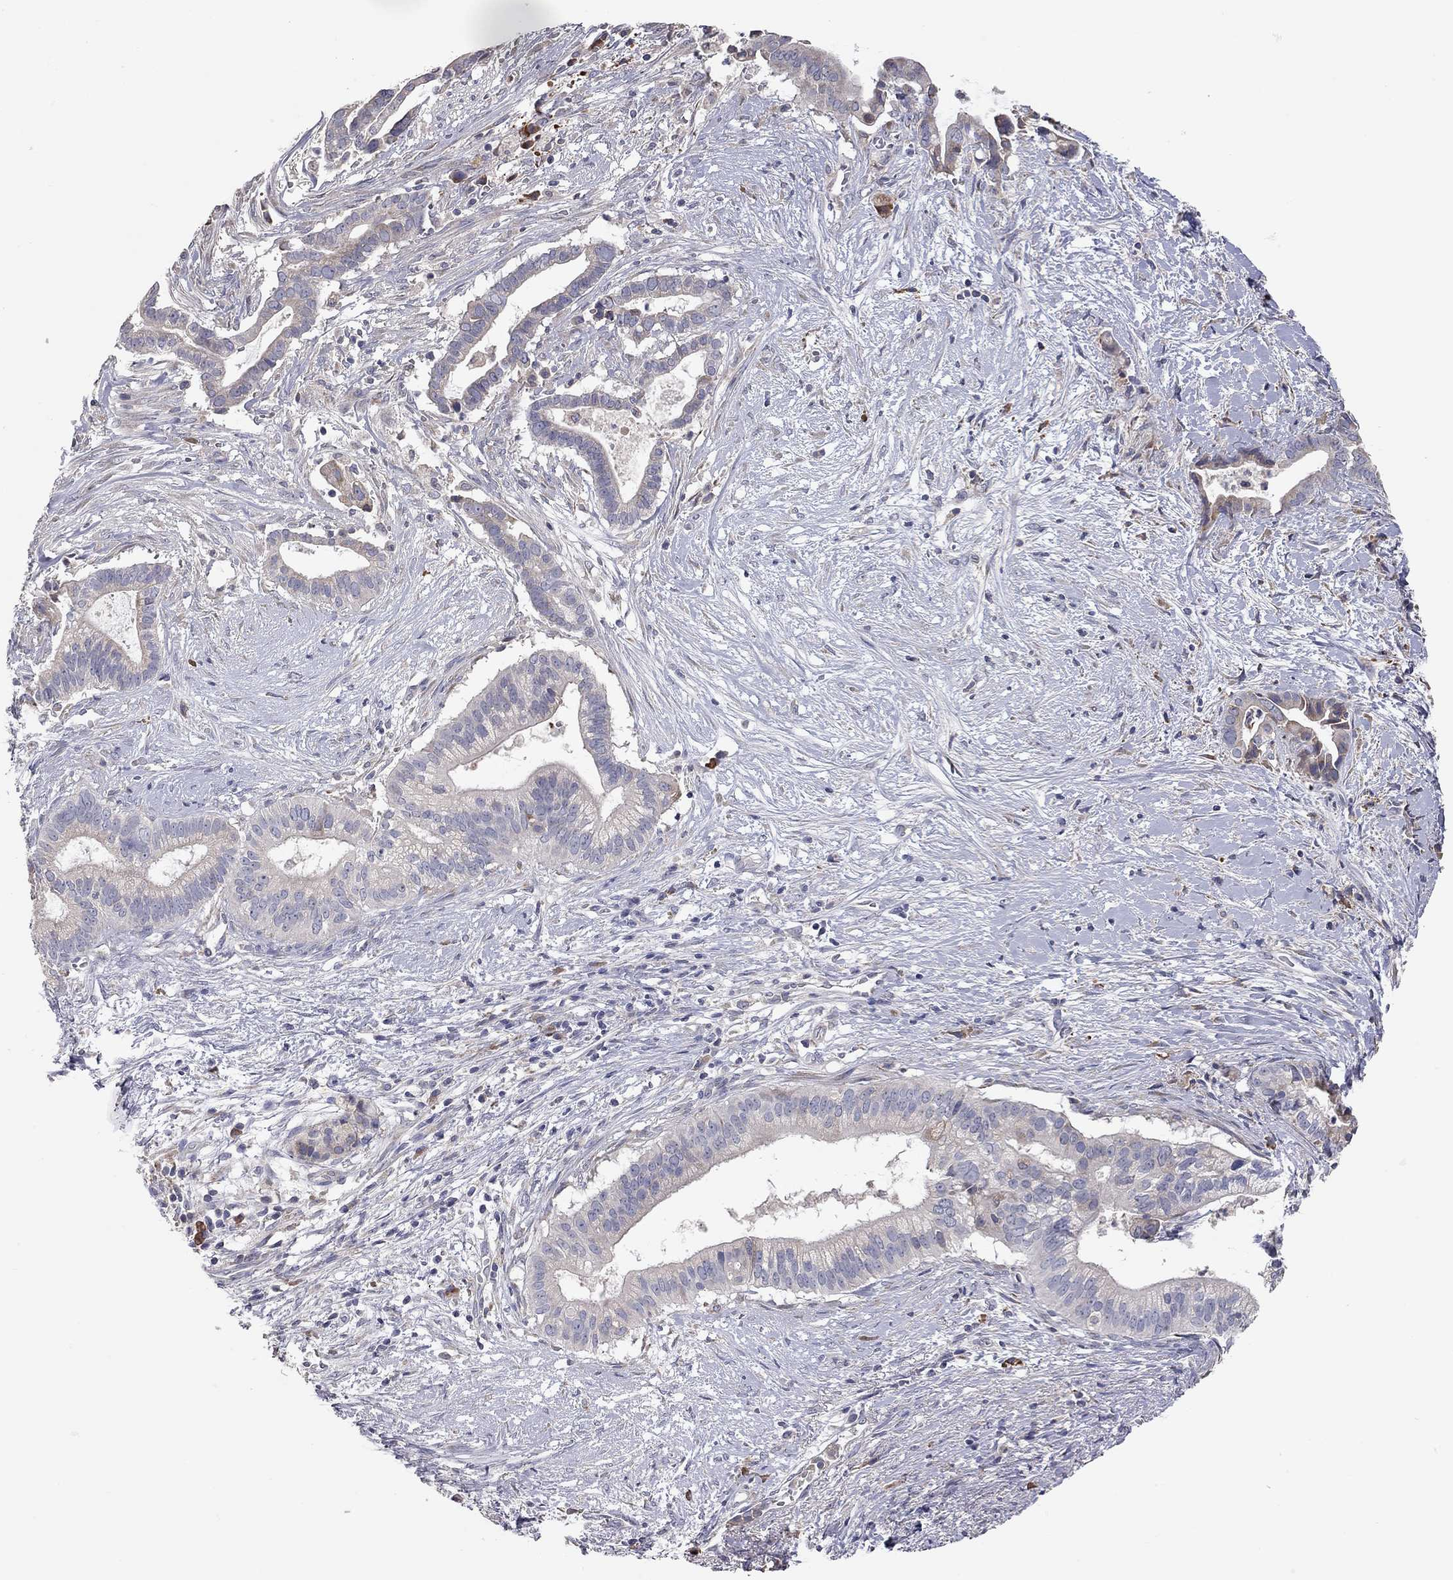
{"staining": {"intensity": "weak", "quantity": "<25%", "location": "cytoplasmic/membranous"}, "tissue": "pancreatic cancer", "cell_type": "Tumor cells", "image_type": "cancer", "snomed": [{"axis": "morphology", "description": "Adenocarcinoma, NOS"}, {"axis": "topography", "description": "Pancreas"}], "caption": "Pancreatic cancer was stained to show a protein in brown. There is no significant staining in tumor cells. Brightfield microscopy of immunohistochemistry (IHC) stained with DAB (3,3'-diaminobenzidine) (brown) and hematoxylin (blue), captured at high magnification.", "gene": "XAGE2", "patient": {"sex": "male", "age": 61}}